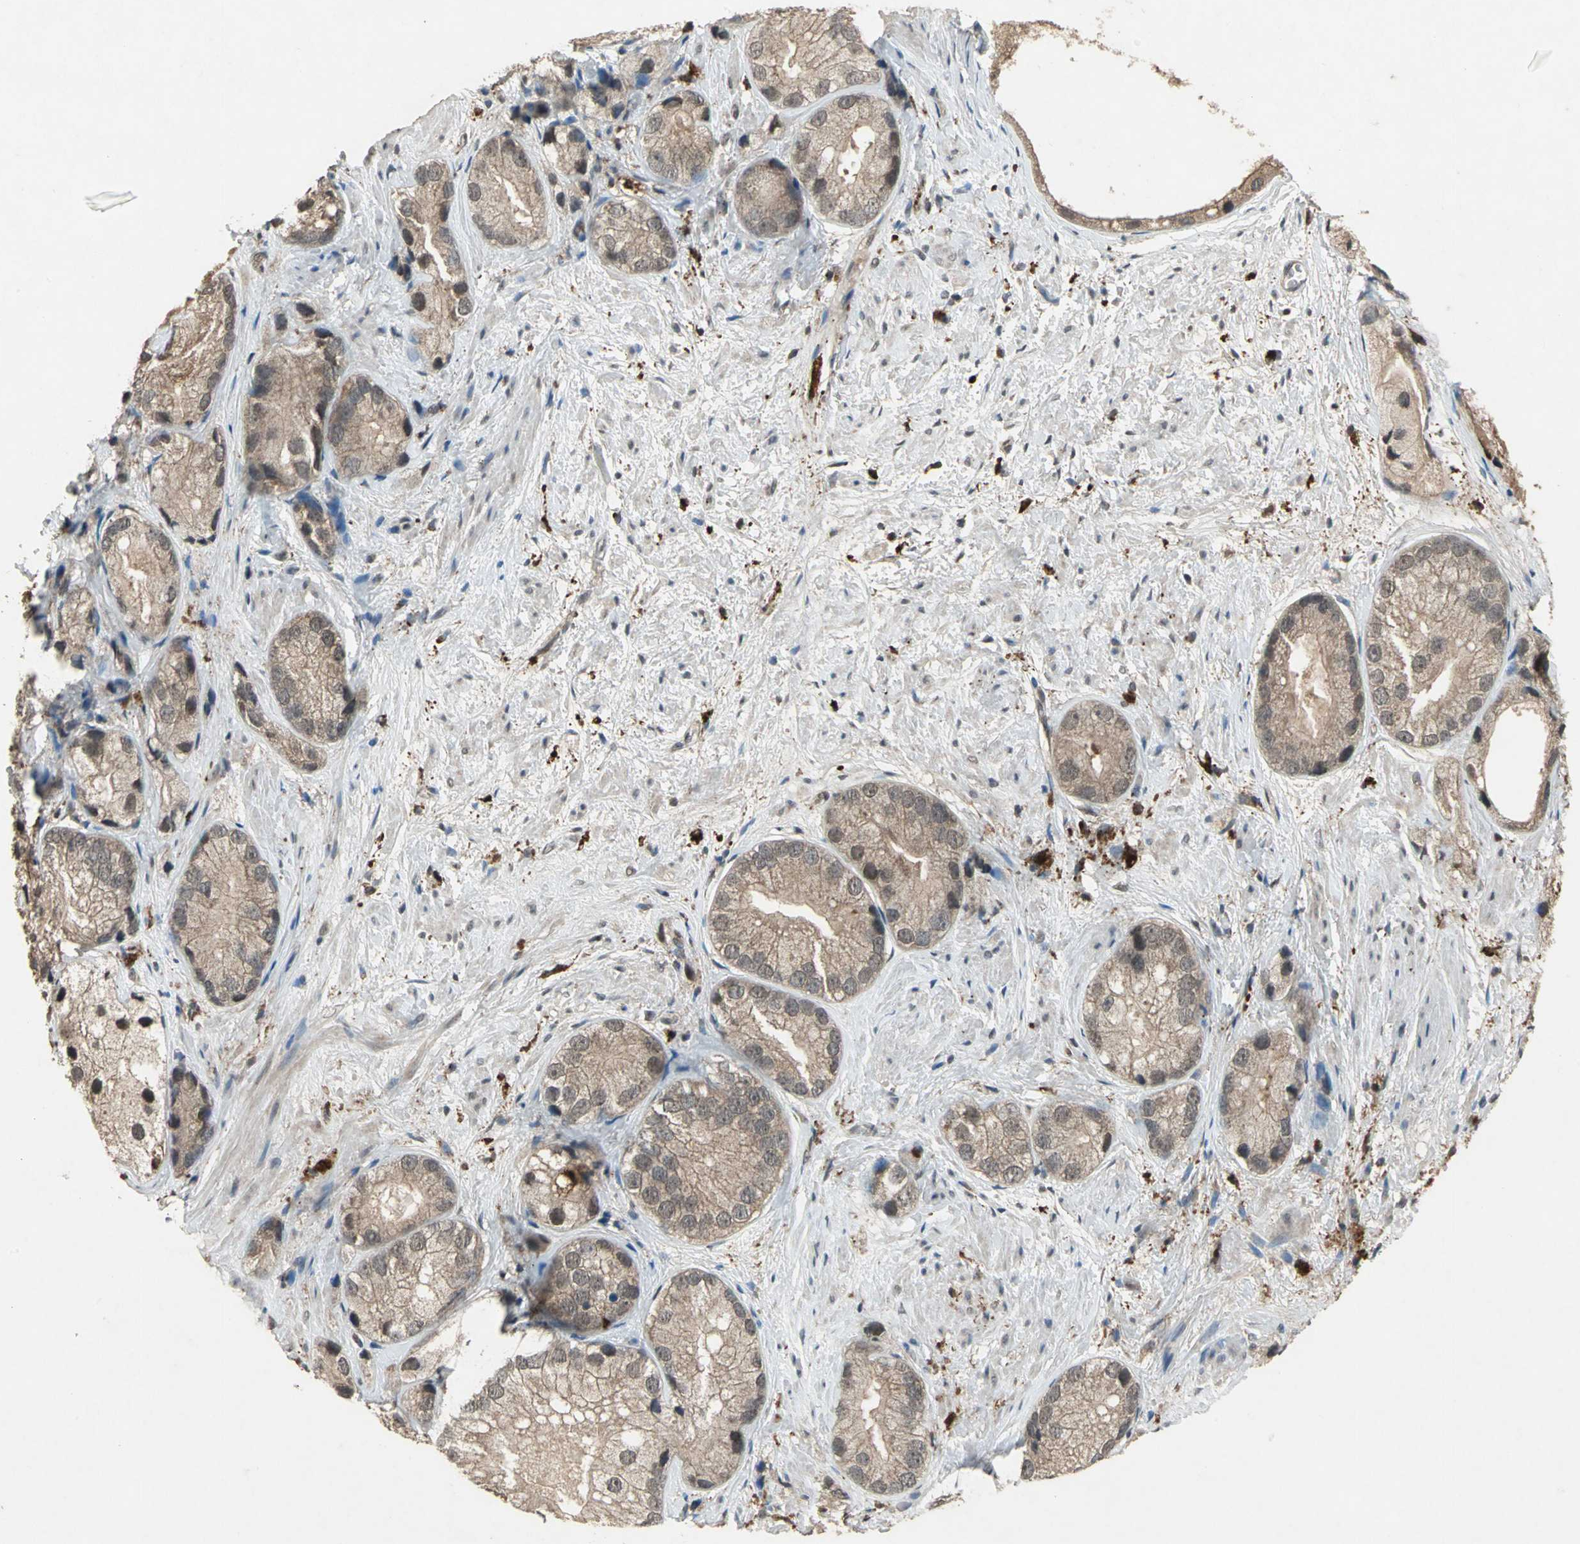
{"staining": {"intensity": "weak", "quantity": ">75%", "location": "cytoplasmic/membranous"}, "tissue": "prostate cancer", "cell_type": "Tumor cells", "image_type": "cancer", "snomed": [{"axis": "morphology", "description": "Adenocarcinoma, Low grade"}, {"axis": "topography", "description": "Prostate"}], "caption": "Protein expression analysis of human prostate cancer reveals weak cytoplasmic/membranous staining in approximately >75% of tumor cells.", "gene": "PYCARD", "patient": {"sex": "male", "age": 69}}